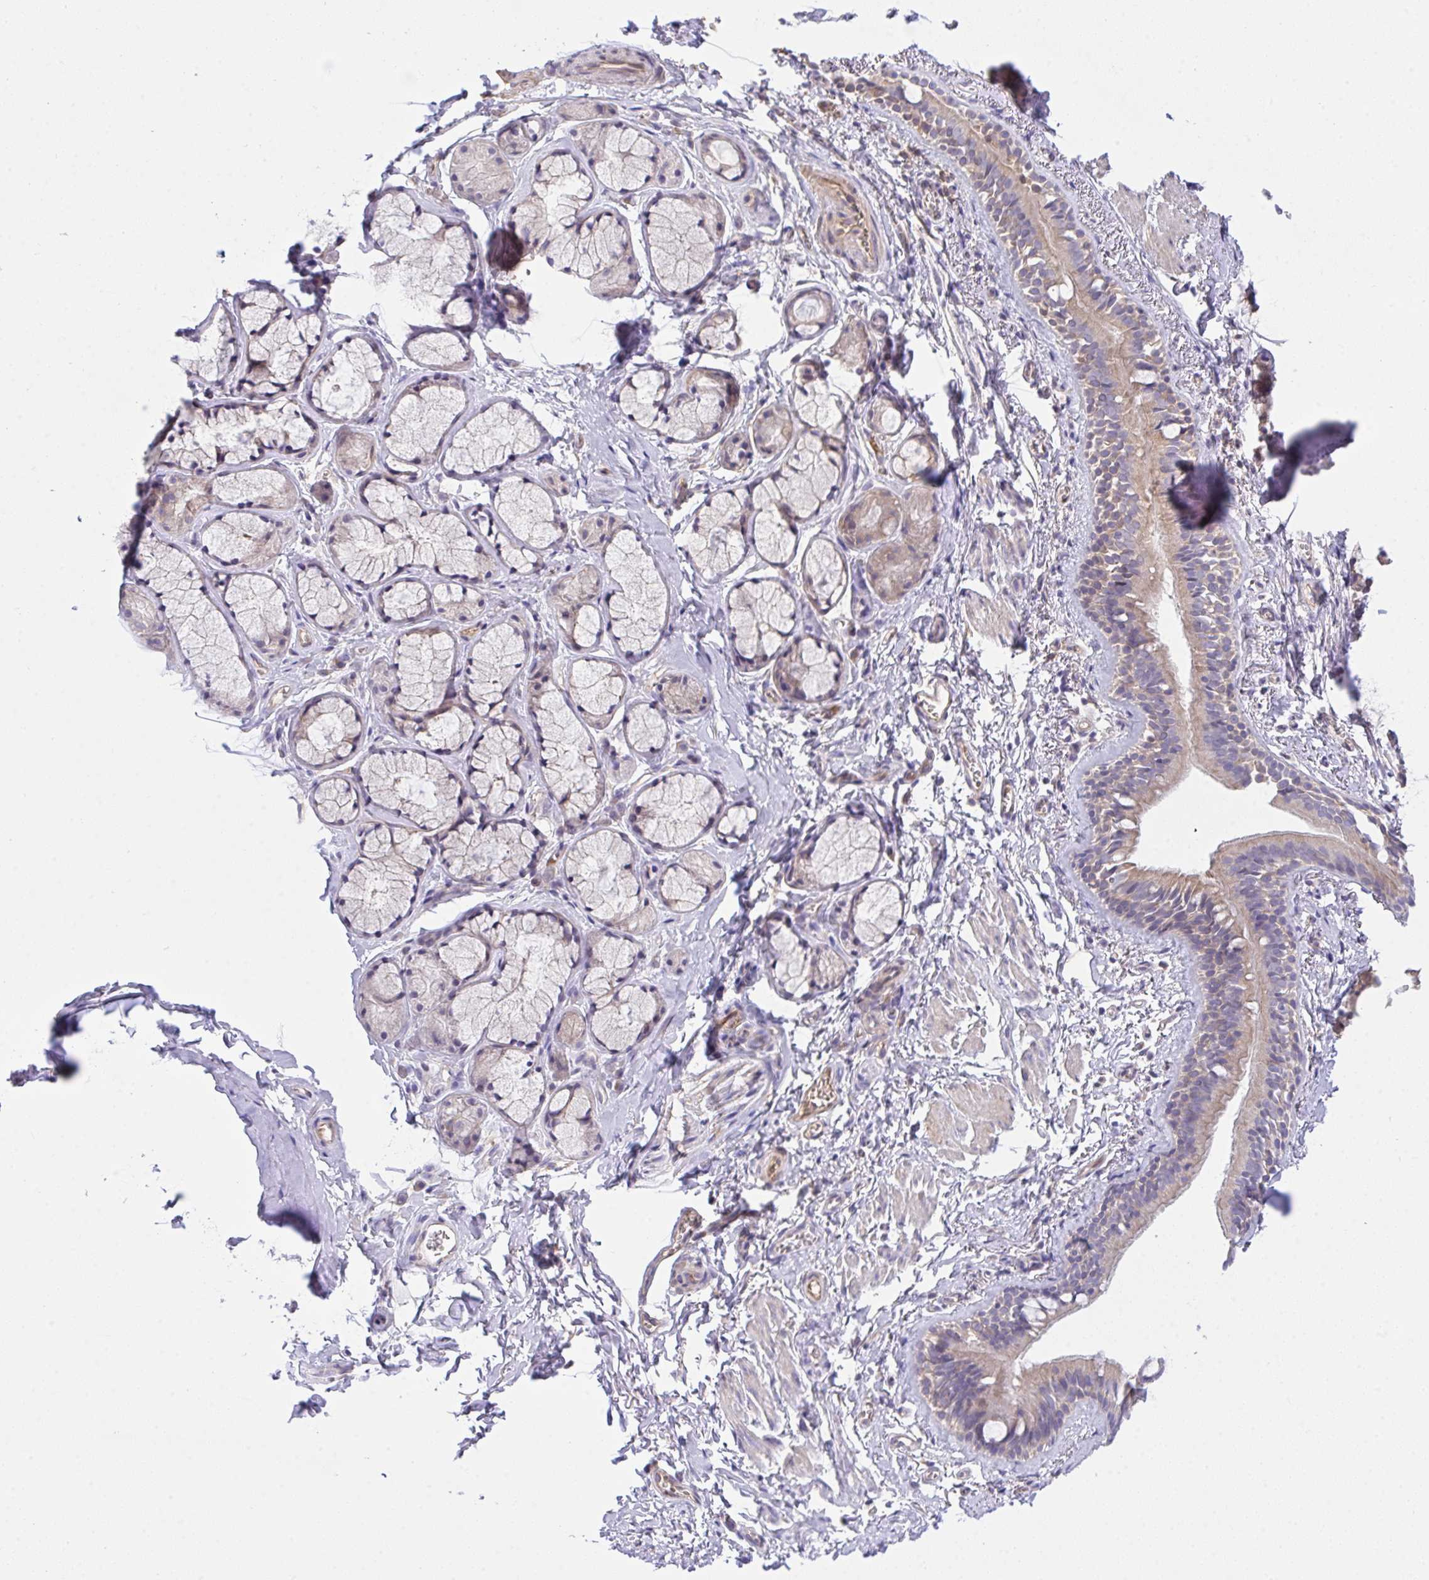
{"staining": {"intensity": "weak", "quantity": "25%-75%", "location": "cytoplasmic/membranous"}, "tissue": "bronchus", "cell_type": "Respiratory epithelial cells", "image_type": "normal", "snomed": [{"axis": "morphology", "description": "Normal tissue, NOS"}, {"axis": "topography", "description": "Cartilage tissue"}, {"axis": "topography", "description": "Bronchus"}, {"axis": "topography", "description": "Peripheral nerve tissue"}], "caption": "Weak cytoplasmic/membranous protein staining is present in approximately 25%-75% of respiratory epithelial cells in bronchus. The protein is stained brown, and the nuclei are stained in blue (DAB (3,3'-diaminobenzidine) IHC with brightfield microscopy, high magnification).", "gene": "ZNF581", "patient": {"sex": "female", "age": 59}}